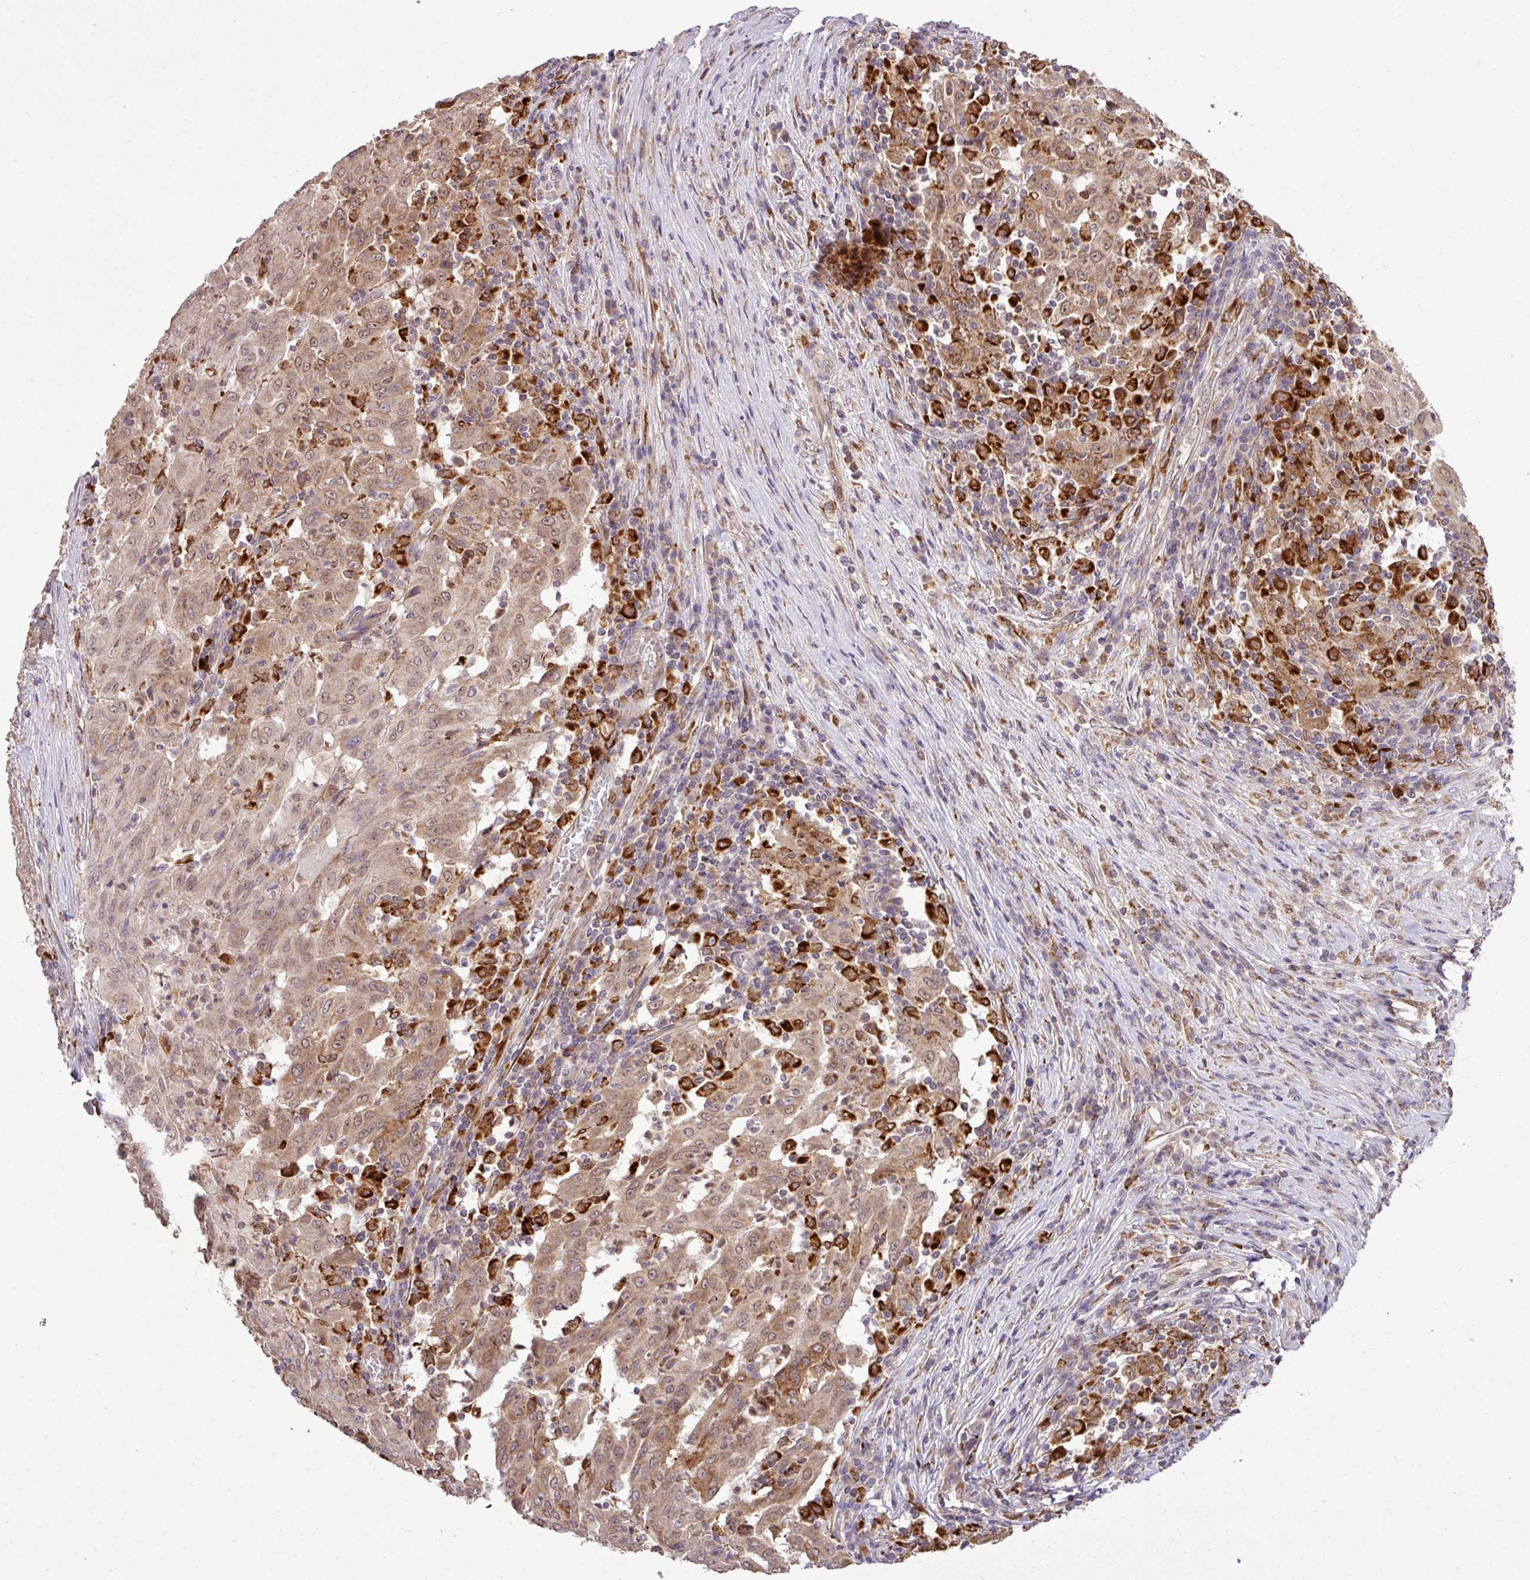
{"staining": {"intensity": "moderate", "quantity": ">75%", "location": "cytoplasmic/membranous,nuclear"}, "tissue": "pancreatic cancer", "cell_type": "Tumor cells", "image_type": "cancer", "snomed": [{"axis": "morphology", "description": "Adenocarcinoma, NOS"}, {"axis": "topography", "description": "Pancreas"}], "caption": "Immunohistochemical staining of human pancreatic adenocarcinoma exhibits medium levels of moderate cytoplasmic/membranous and nuclear expression in about >75% of tumor cells.", "gene": "SMCO4", "patient": {"sex": "male", "age": 63}}